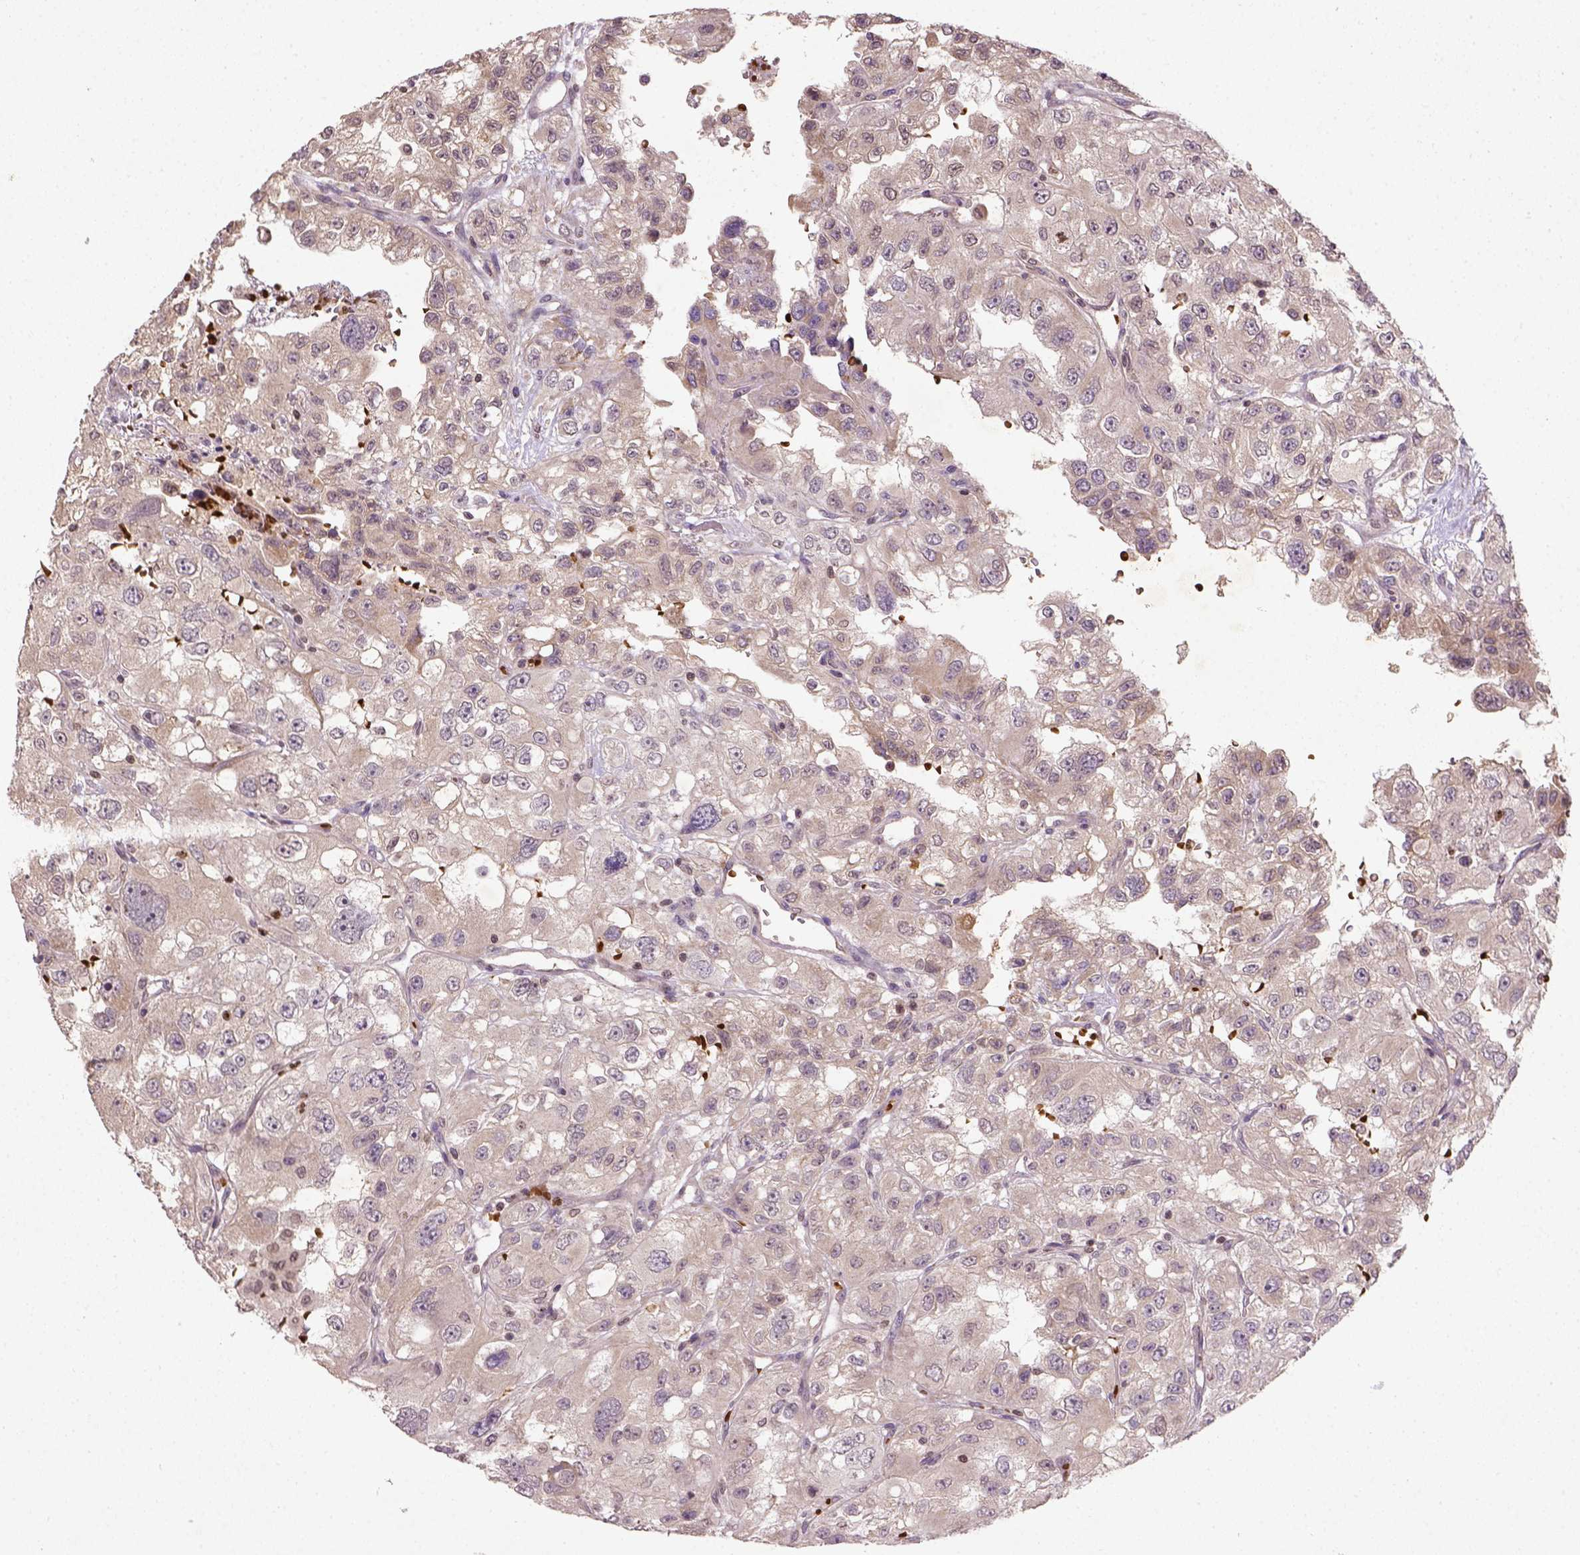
{"staining": {"intensity": "weak", "quantity": ">75%", "location": "cytoplasmic/membranous"}, "tissue": "renal cancer", "cell_type": "Tumor cells", "image_type": "cancer", "snomed": [{"axis": "morphology", "description": "Adenocarcinoma, NOS"}, {"axis": "topography", "description": "Kidney"}], "caption": "Immunohistochemistry micrograph of neoplastic tissue: human adenocarcinoma (renal) stained using immunohistochemistry (IHC) demonstrates low levels of weak protein expression localized specifically in the cytoplasmic/membranous of tumor cells, appearing as a cytoplasmic/membranous brown color.", "gene": "NUDT3", "patient": {"sex": "male", "age": 64}}